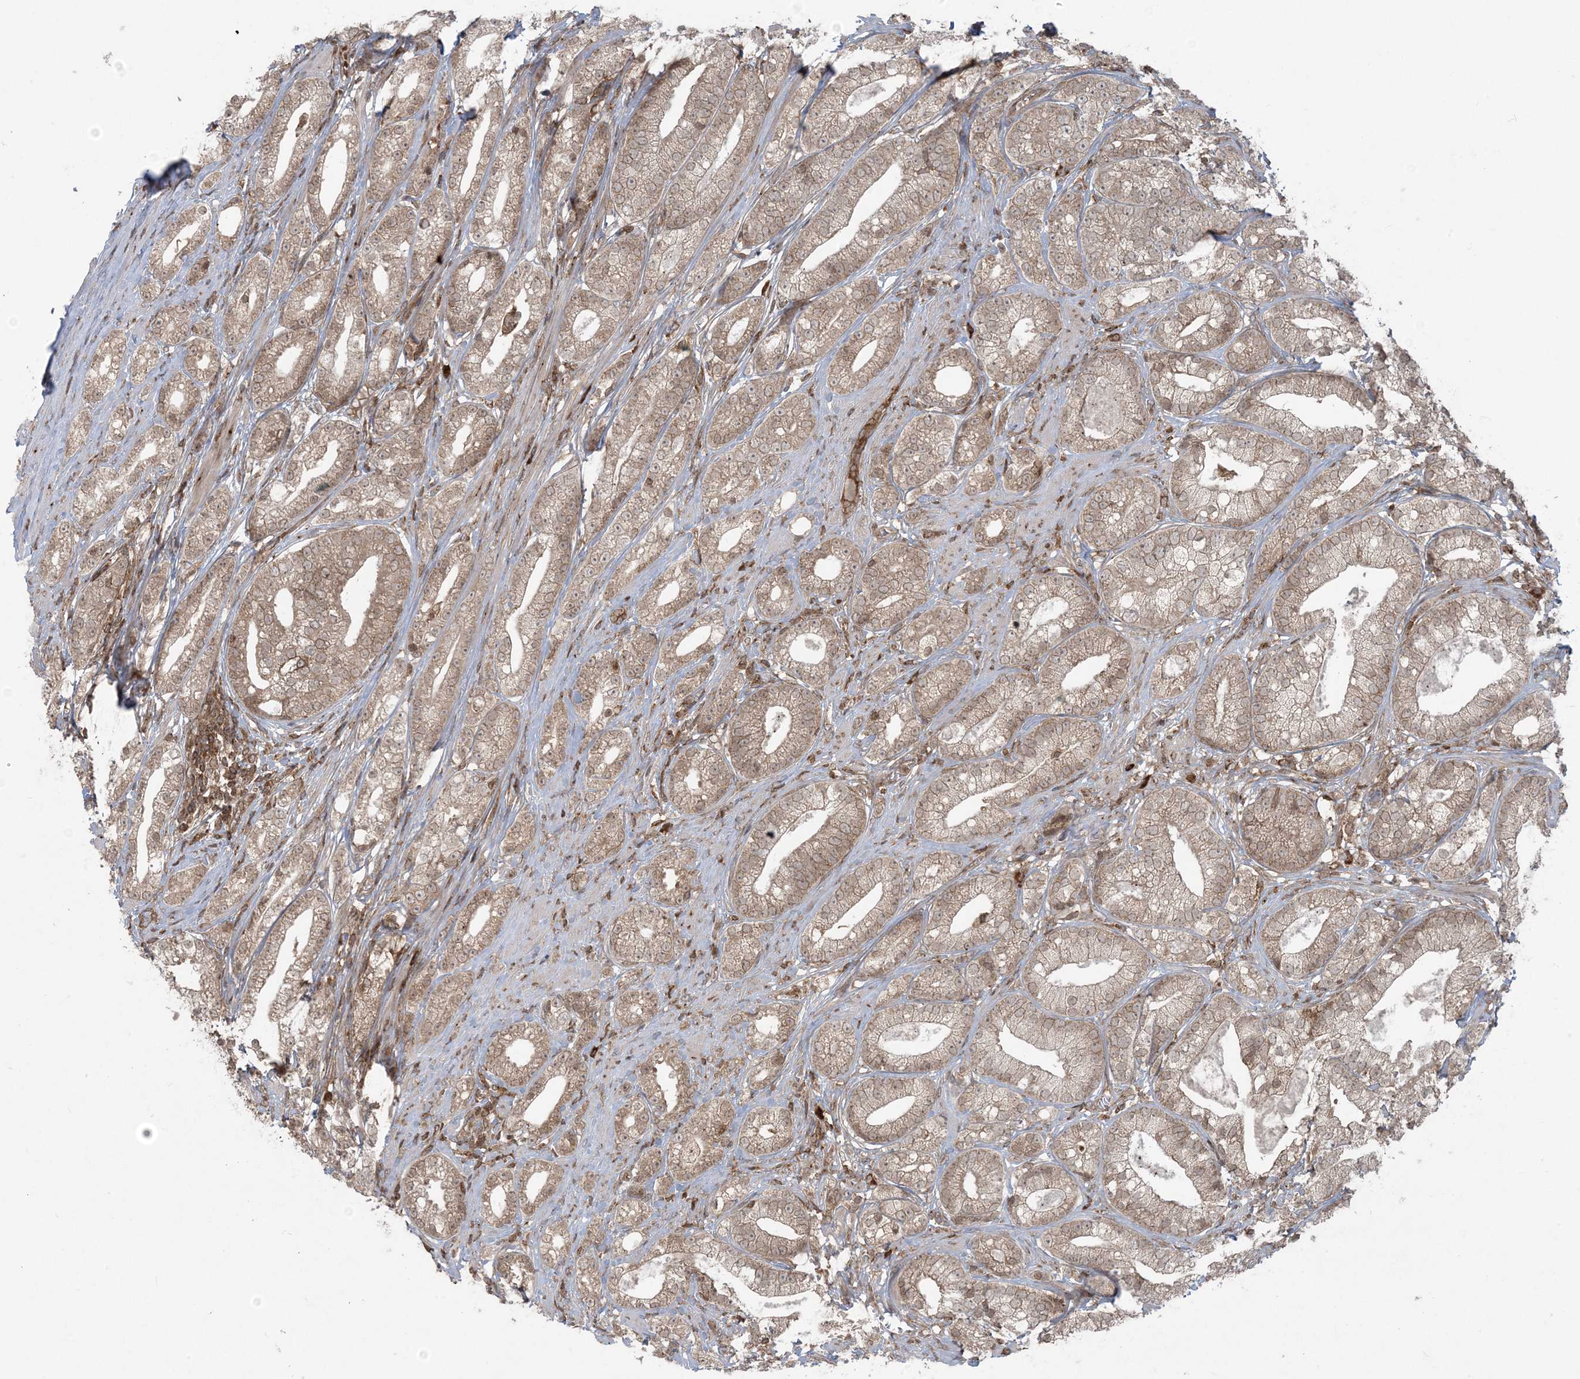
{"staining": {"intensity": "weak", "quantity": ">75%", "location": "cytoplasmic/membranous,nuclear"}, "tissue": "prostate cancer", "cell_type": "Tumor cells", "image_type": "cancer", "snomed": [{"axis": "morphology", "description": "Adenocarcinoma, High grade"}, {"axis": "topography", "description": "Prostate"}], "caption": "A low amount of weak cytoplasmic/membranous and nuclear positivity is seen in about >75% of tumor cells in prostate cancer (adenocarcinoma (high-grade)) tissue. (DAB (3,3'-diaminobenzidine) IHC, brown staining for protein, blue staining for nuclei).", "gene": "DDX19B", "patient": {"sex": "male", "age": 69}}